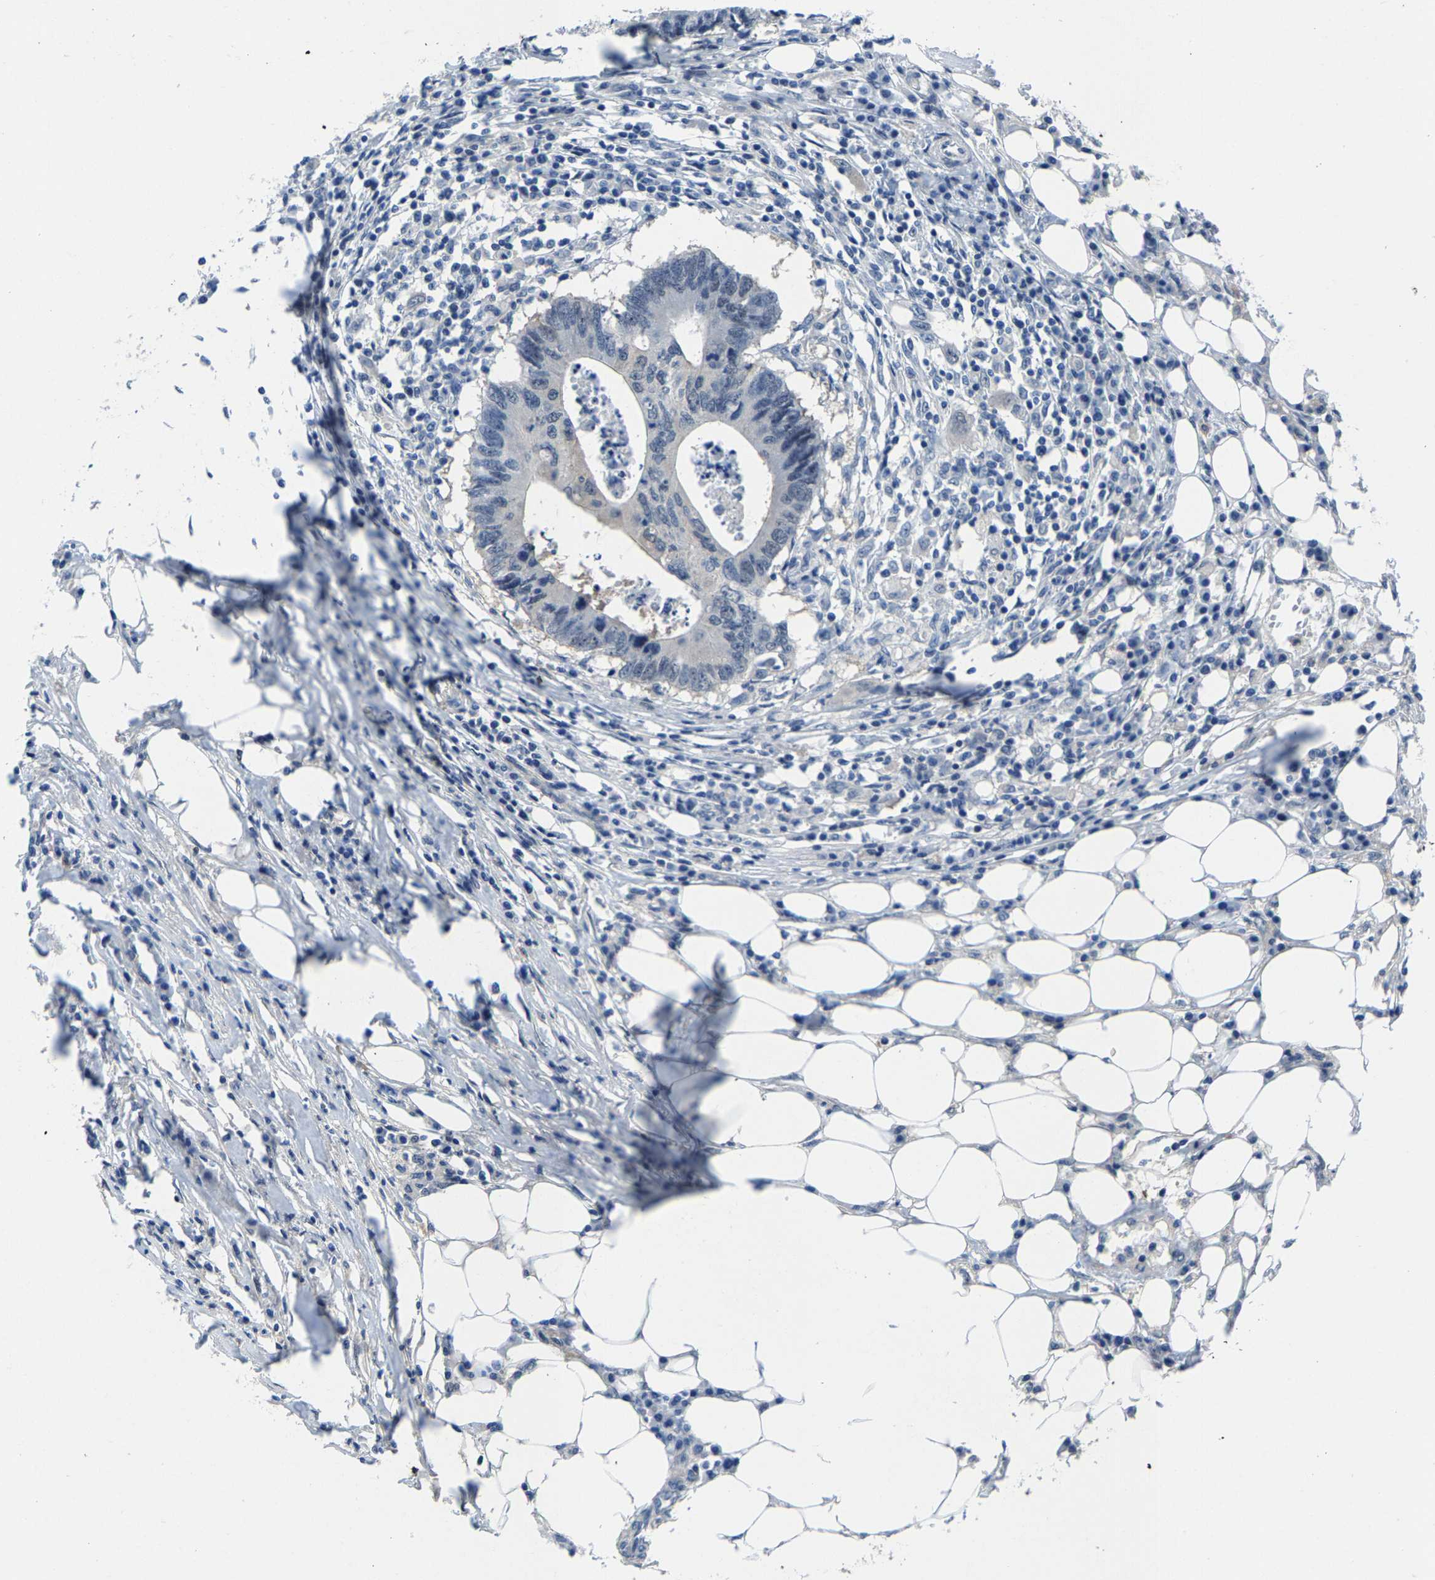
{"staining": {"intensity": "negative", "quantity": "none", "location": "none"}, "tissue": "colorectal cancer", "cell_type": "Tumor cells", "image_type": "cancer", "snomed": [{"axis": "morphology", "description": "Adenocarcinoma, NOS"}, {"axis": "topography", "description": "Colon"}], "caption": "Immunohistochemical staining of human colorectal cancer (adenocarcinoma) shows no significant expression in tumor cells. (Stains: DAB immunohistochemistry (IHC) with hematoxylin counter stain, Microscopy: brightfield microscopy at high magnification).", "gene": "SSH3", "patient": {"sex": "male", "age": 71}}